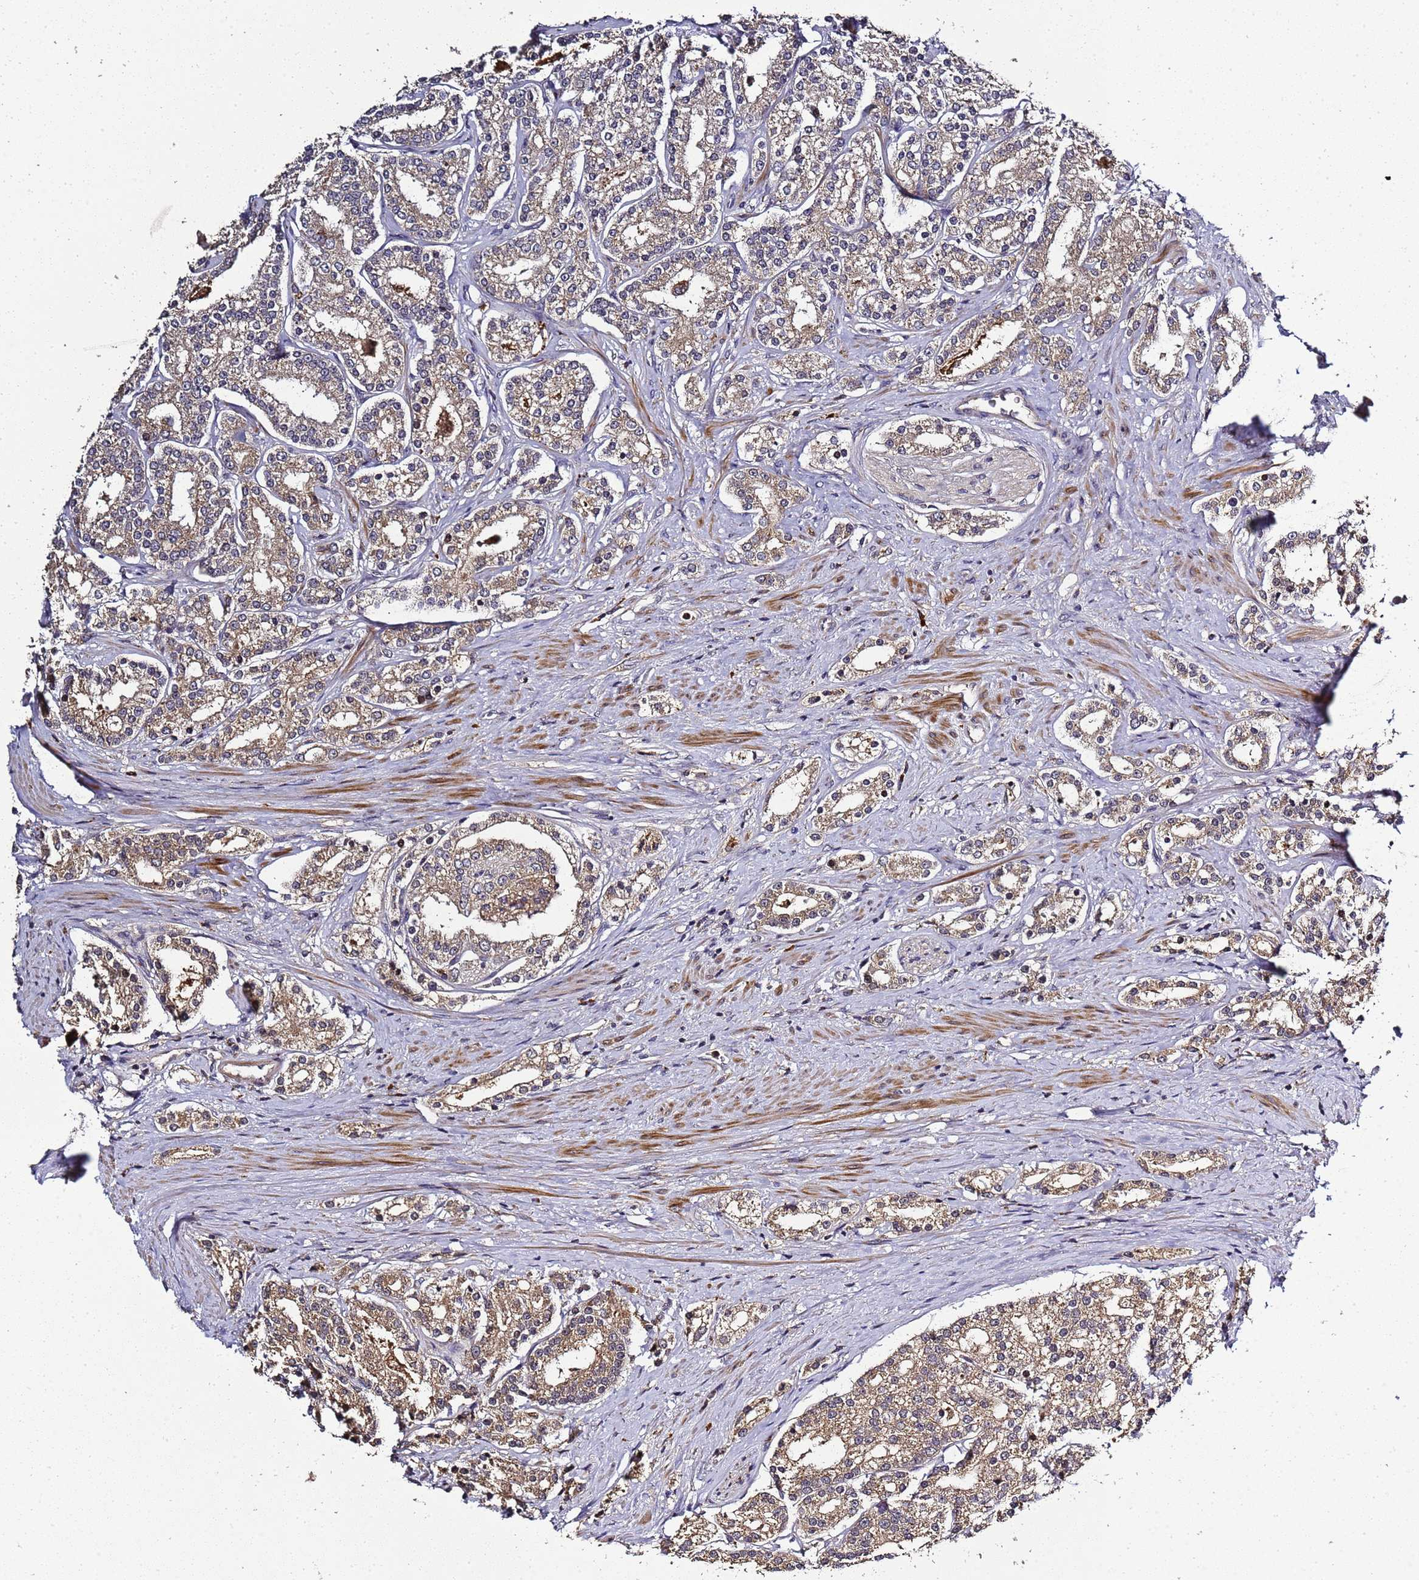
{"staining": {"intensity": "weak", "quantity": "25%-75%", "location": "cytoplasmic/membranous"}, "tissue": "prostate cancer", "cell_type": "Tumor cells", "image_type": "cancer", "snomed": [{"axis": "morphology", "description": "Normal tissue, NOS"}, {"axis": "morphology", "description": "Adenocarcinoma, High grade"}, {"axis": "topography", "description": "Prostate"}], "caption": "A brown stain labels weak cytoplasmic/membranous expression of a protein in human adenocarcinoma (high-grade) (prostate) tumor cells. (DAB IHC with brightfield microscopy, high magnification).", "gene": "LGI4", "patient": {"sex": "male", "age": 83}}